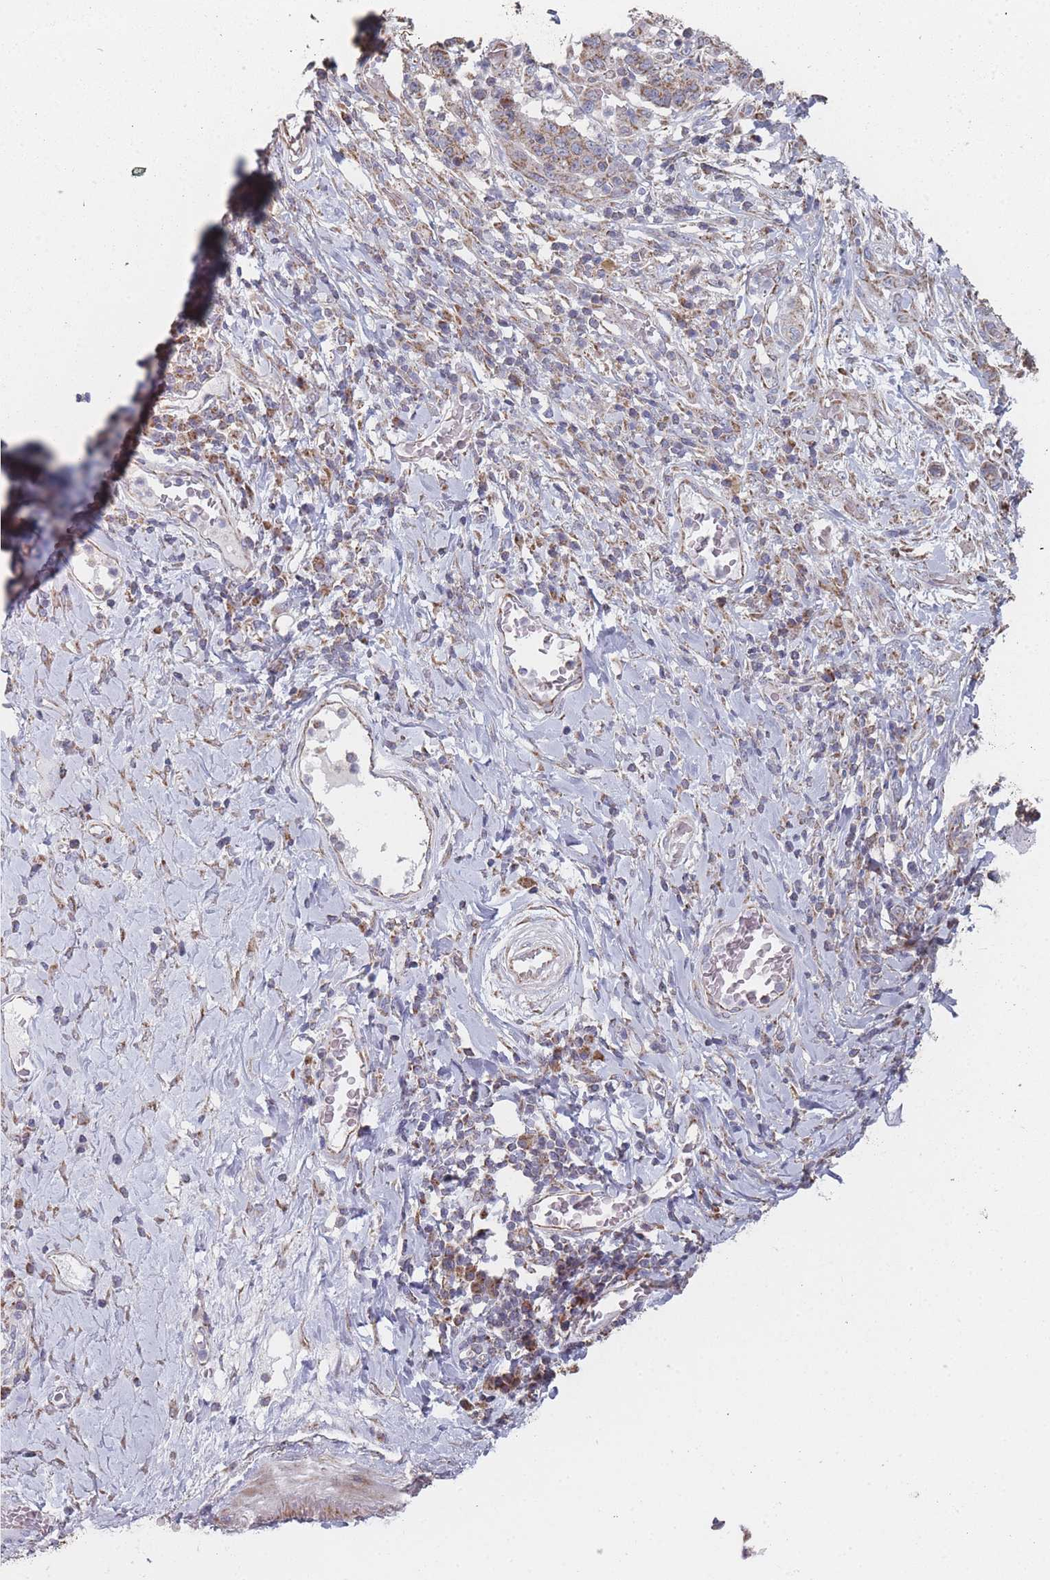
{"staining": {"intensity": "moderate", "quantity": ">75%", "location": "cytoplasmic/membranous"}, "tissue": "stomach cancer", "cell_type": "Tumor cells", "image_type": "cancer", "snomed": [{"axis": "morphology", "description": "Normal tissue, NOS"}, {"axis": "morphology", "description": "Adenocarcinoma, NOS"}, {"axis": "topography", "description": "Stomach"}], "caption": "Moderate cytoplasmic/membranous positivity is identified in about >75% of tumor cells in stomach adenocarcinoma. Using DAB (brown) and hematoxylin (blue) stains, captured at high magnification using brightfield microscopy.", "gene": "PSMB3", "patient": {"sex": "female", "age": 64}}